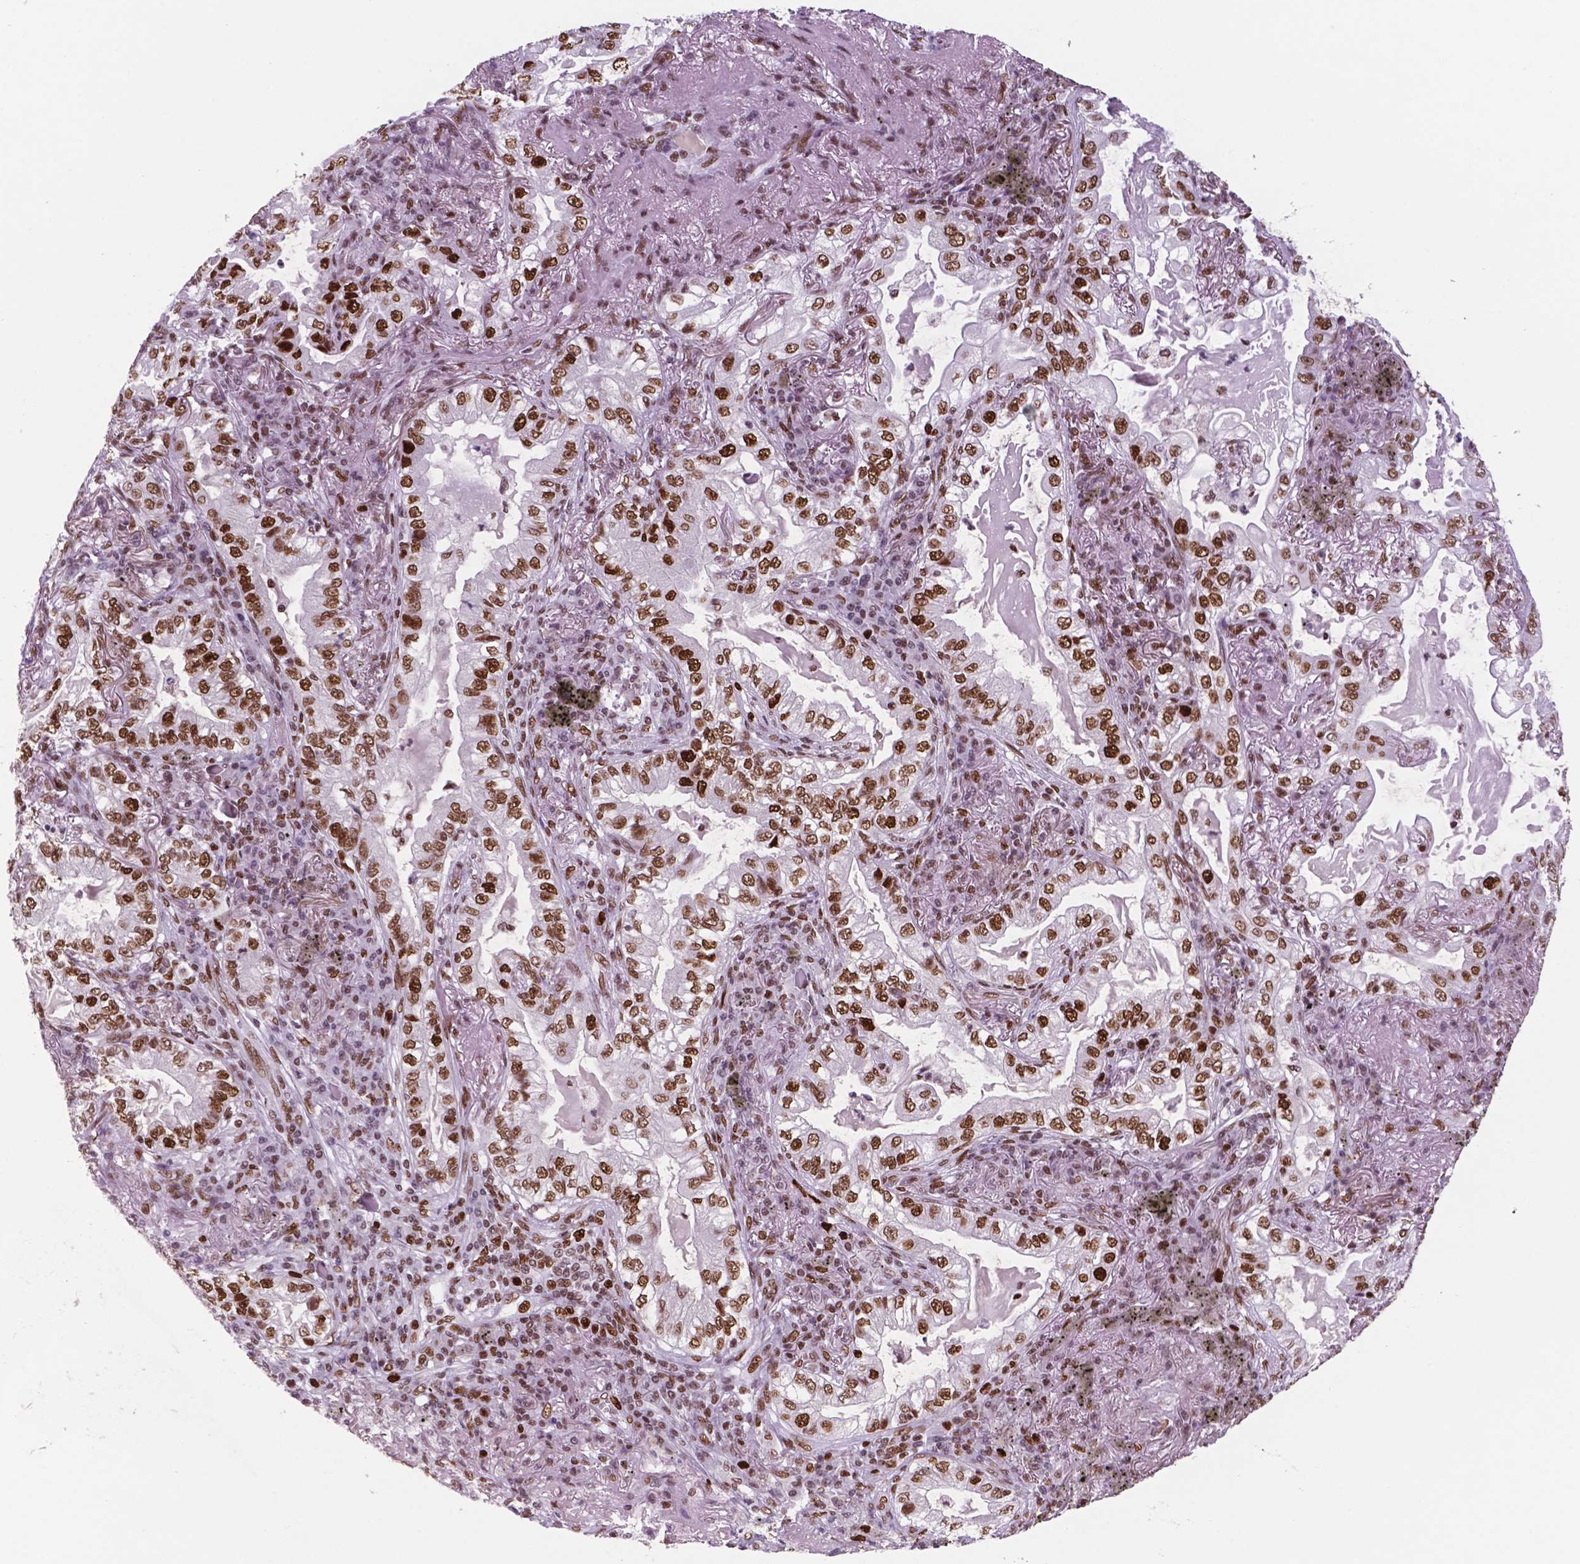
{"staining": {"intensity": "moderate", "quantity": ">75%", "location": "nuclear"}, "tissue": "lung cancer", "cell_type": "Tumor cells", "image_type": "cancer", "snomed": [{"axis": "morphology", "description": "Adenocarcinoma, NOS"}, {"axis": "topography", "description": "Lung"}], "caption": "Lung cancer was stained to show a protein in brown. There is medium levels of moderate nuclear positivity in about >75% of tumor cells.", "gene": "MSH6", "patient": {"sex": "female", "age": 73}}